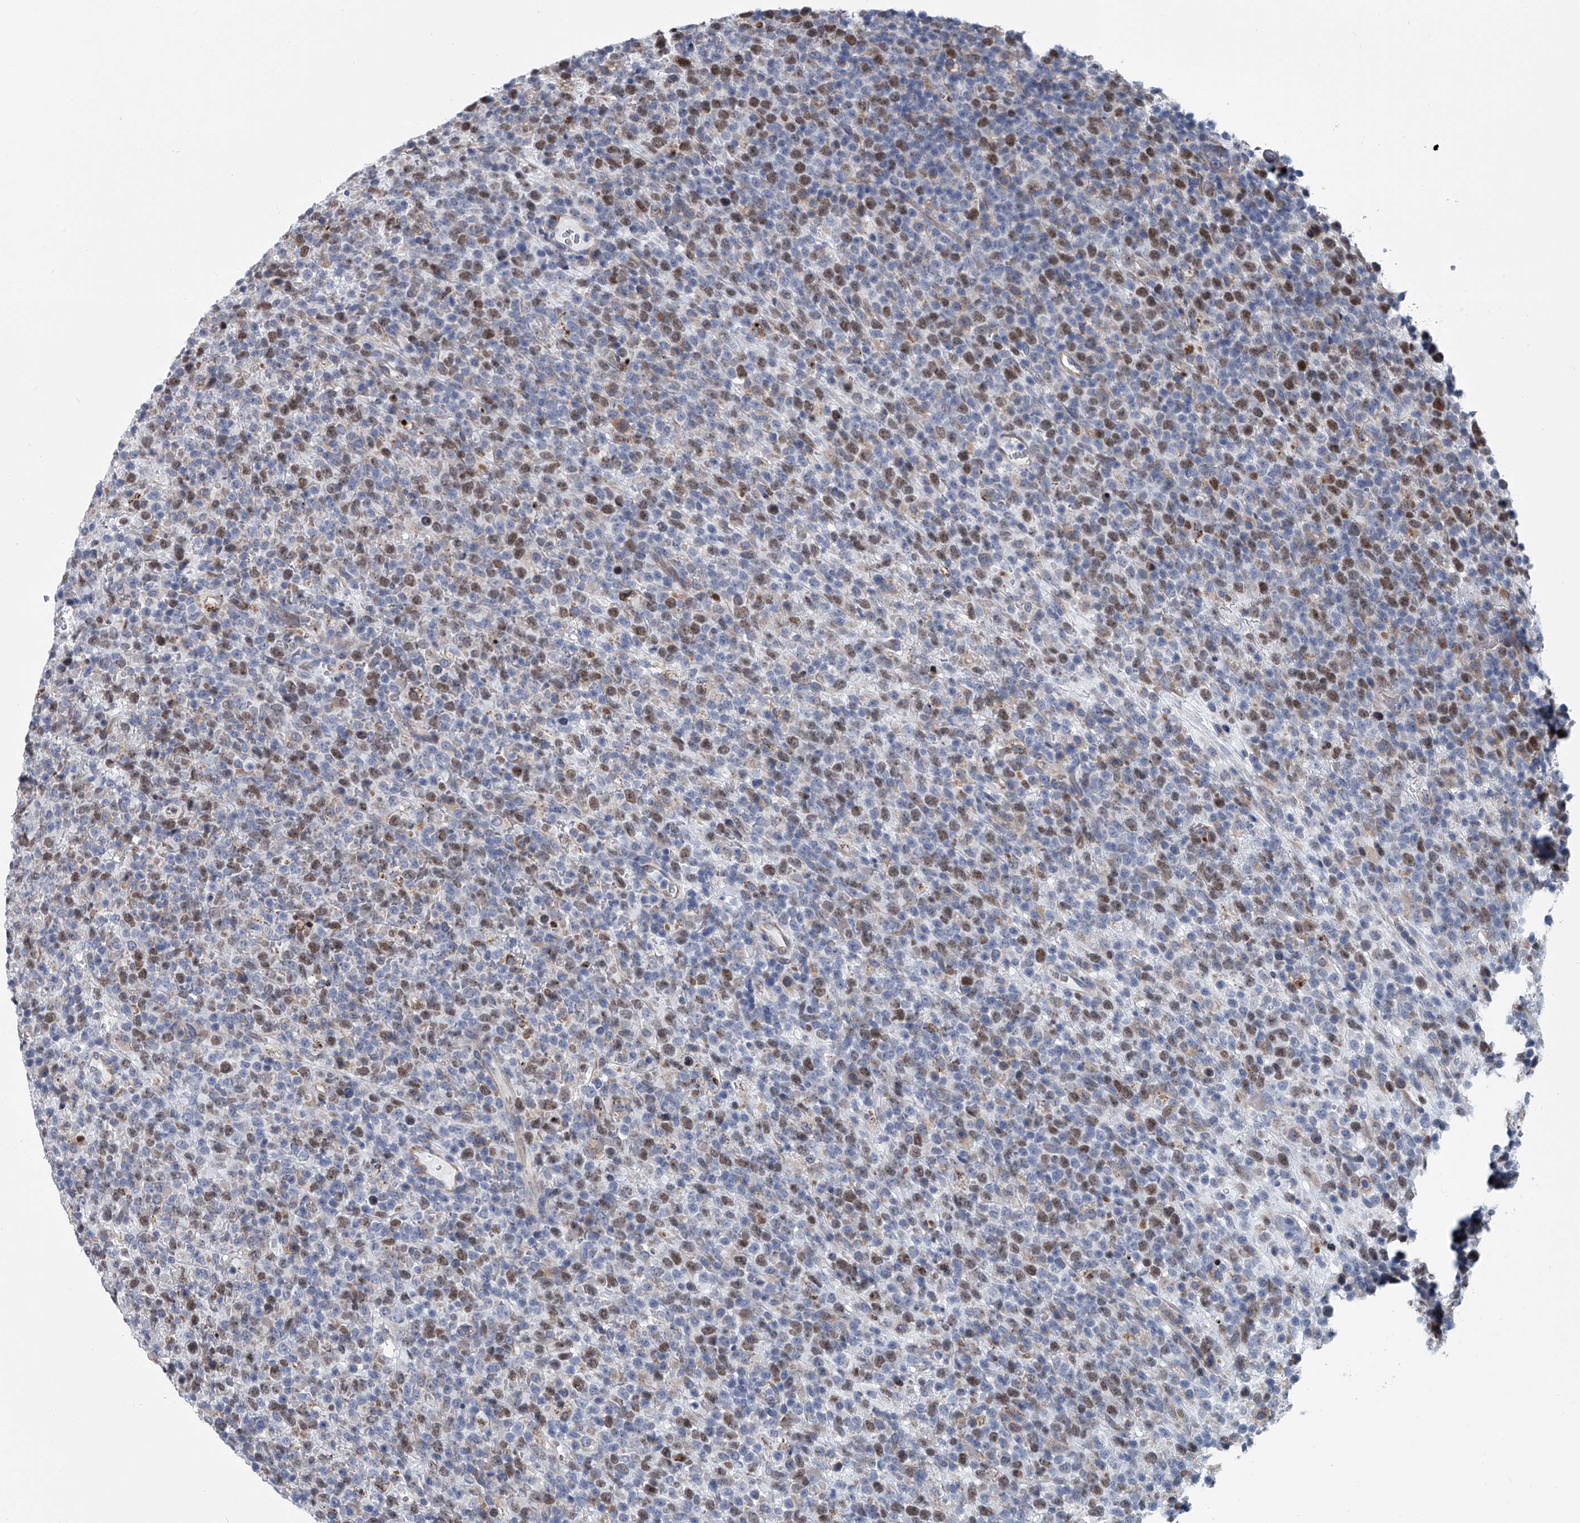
{"staining": {"intensity": "moderate", "quantity": "25%-75%", "location": "nuclear"}, "tissue": "lymphoma", "cell_type": "Tumor cells", "image_type": "cancer", "snomed": [{"axis": "morphology", "description": "Malignant lymphoma, non-Hodgkin's type, High grade"}, {"axis": "topography", "description": "Colon"}], "caption": "Protein staining shows moderate nuclear expression in about 25%-75% of tumor cells in lymphoma. The protein is shown in brown color, while the nuclei are stained blue.", "gene": "ABCG1", "patient": {"sex": "female", "age": 53}}